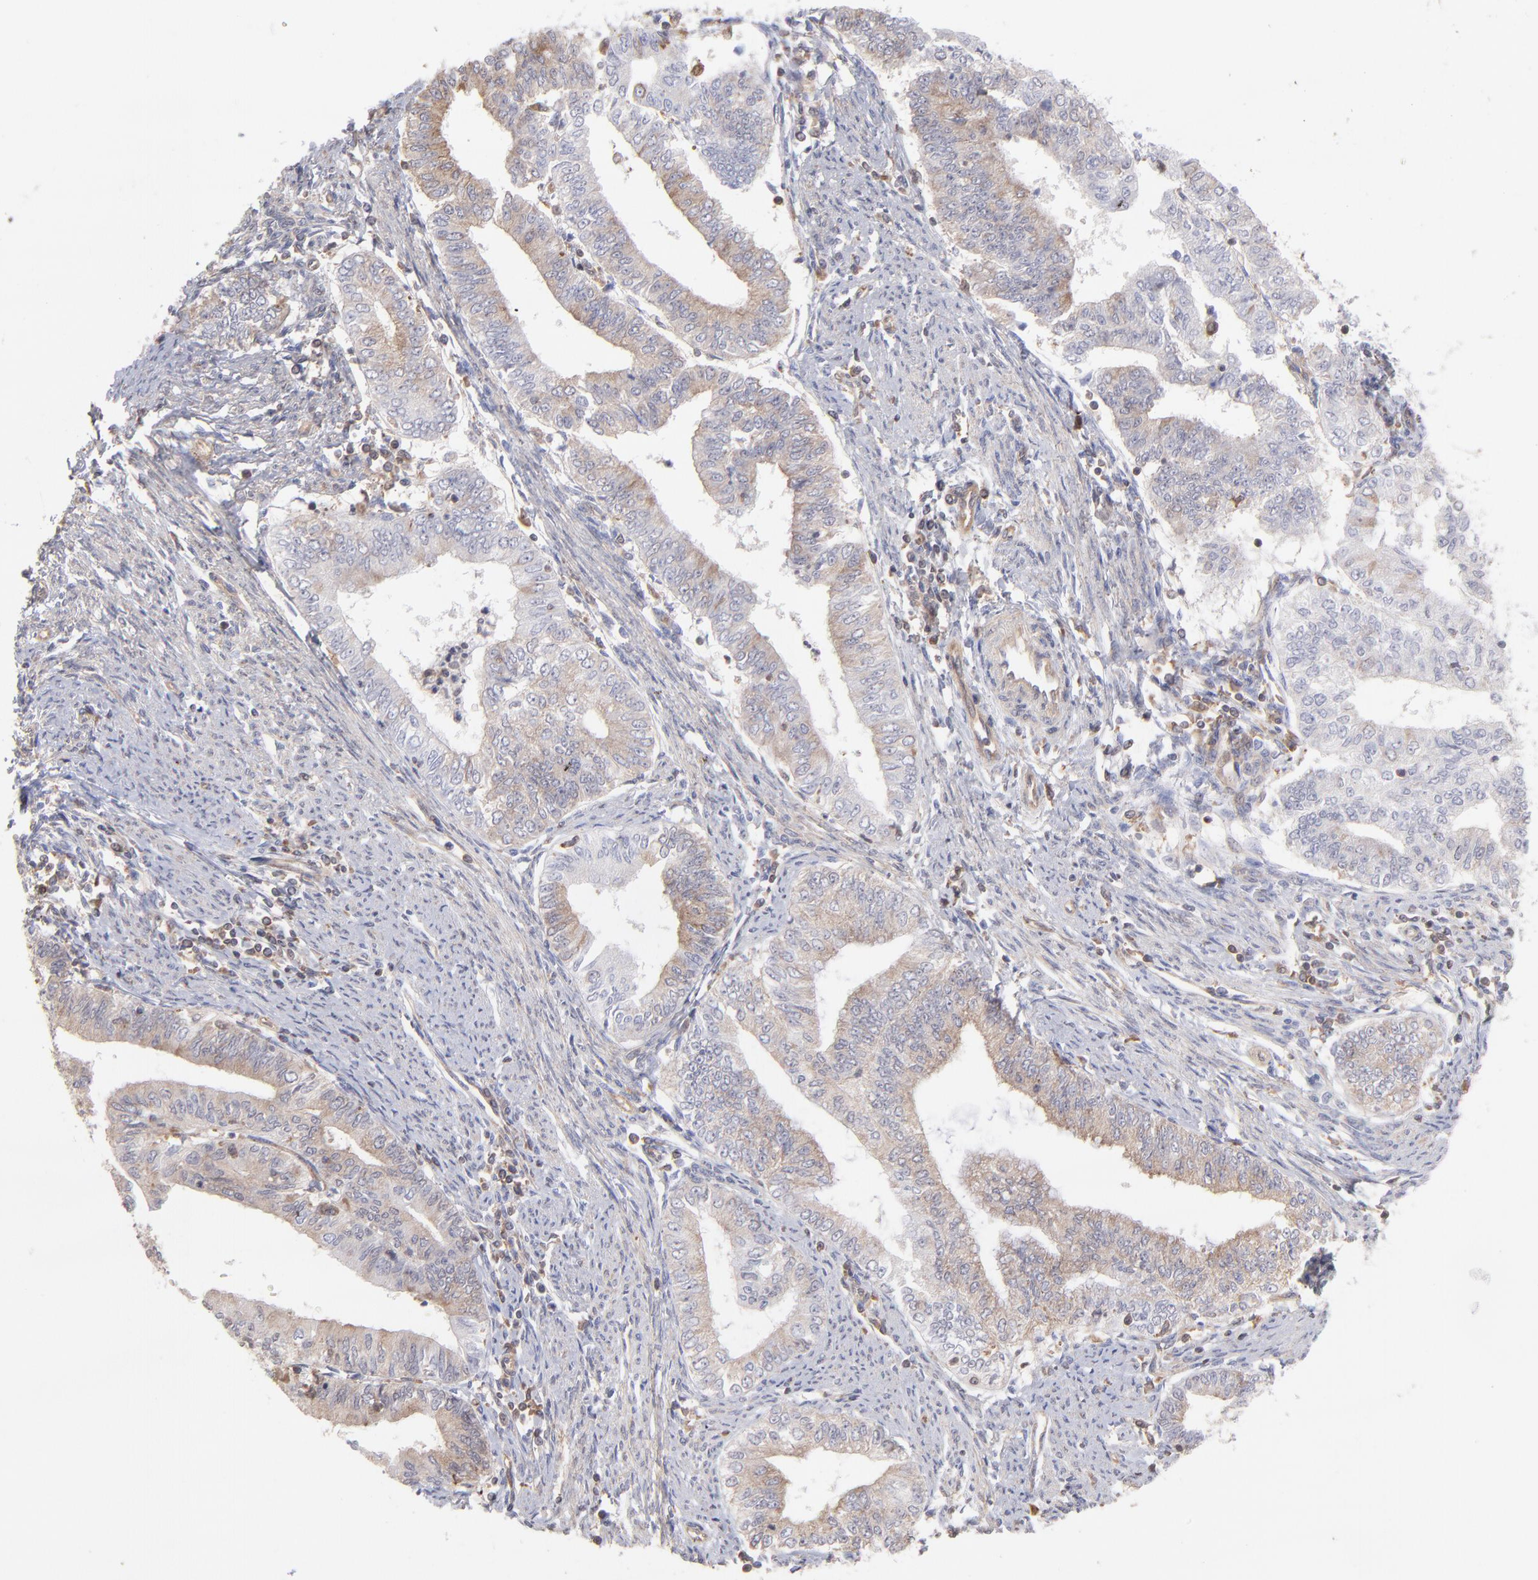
{"staining": {"intensity": "weak", "quantity": "25%-75%", "location": "cytoplasmic/membranous"}, "tissue": "endometrial cancer", "cell_type": "Tumor cells", "image_type": "cancer", "snomed": [{"axis": "morphology", "description": "Adenocarcinoma, NOS"}, {"axis": "topography", "description": "Endometrium"}], "caption": "The immunohistochemical stain labels weak cytoplasmic/membranous staining in tumor cells of endometrial adenocarcinoma tissue.", "gene": "MAPRE1", "patient": {"sex": "female", "age": 66}}